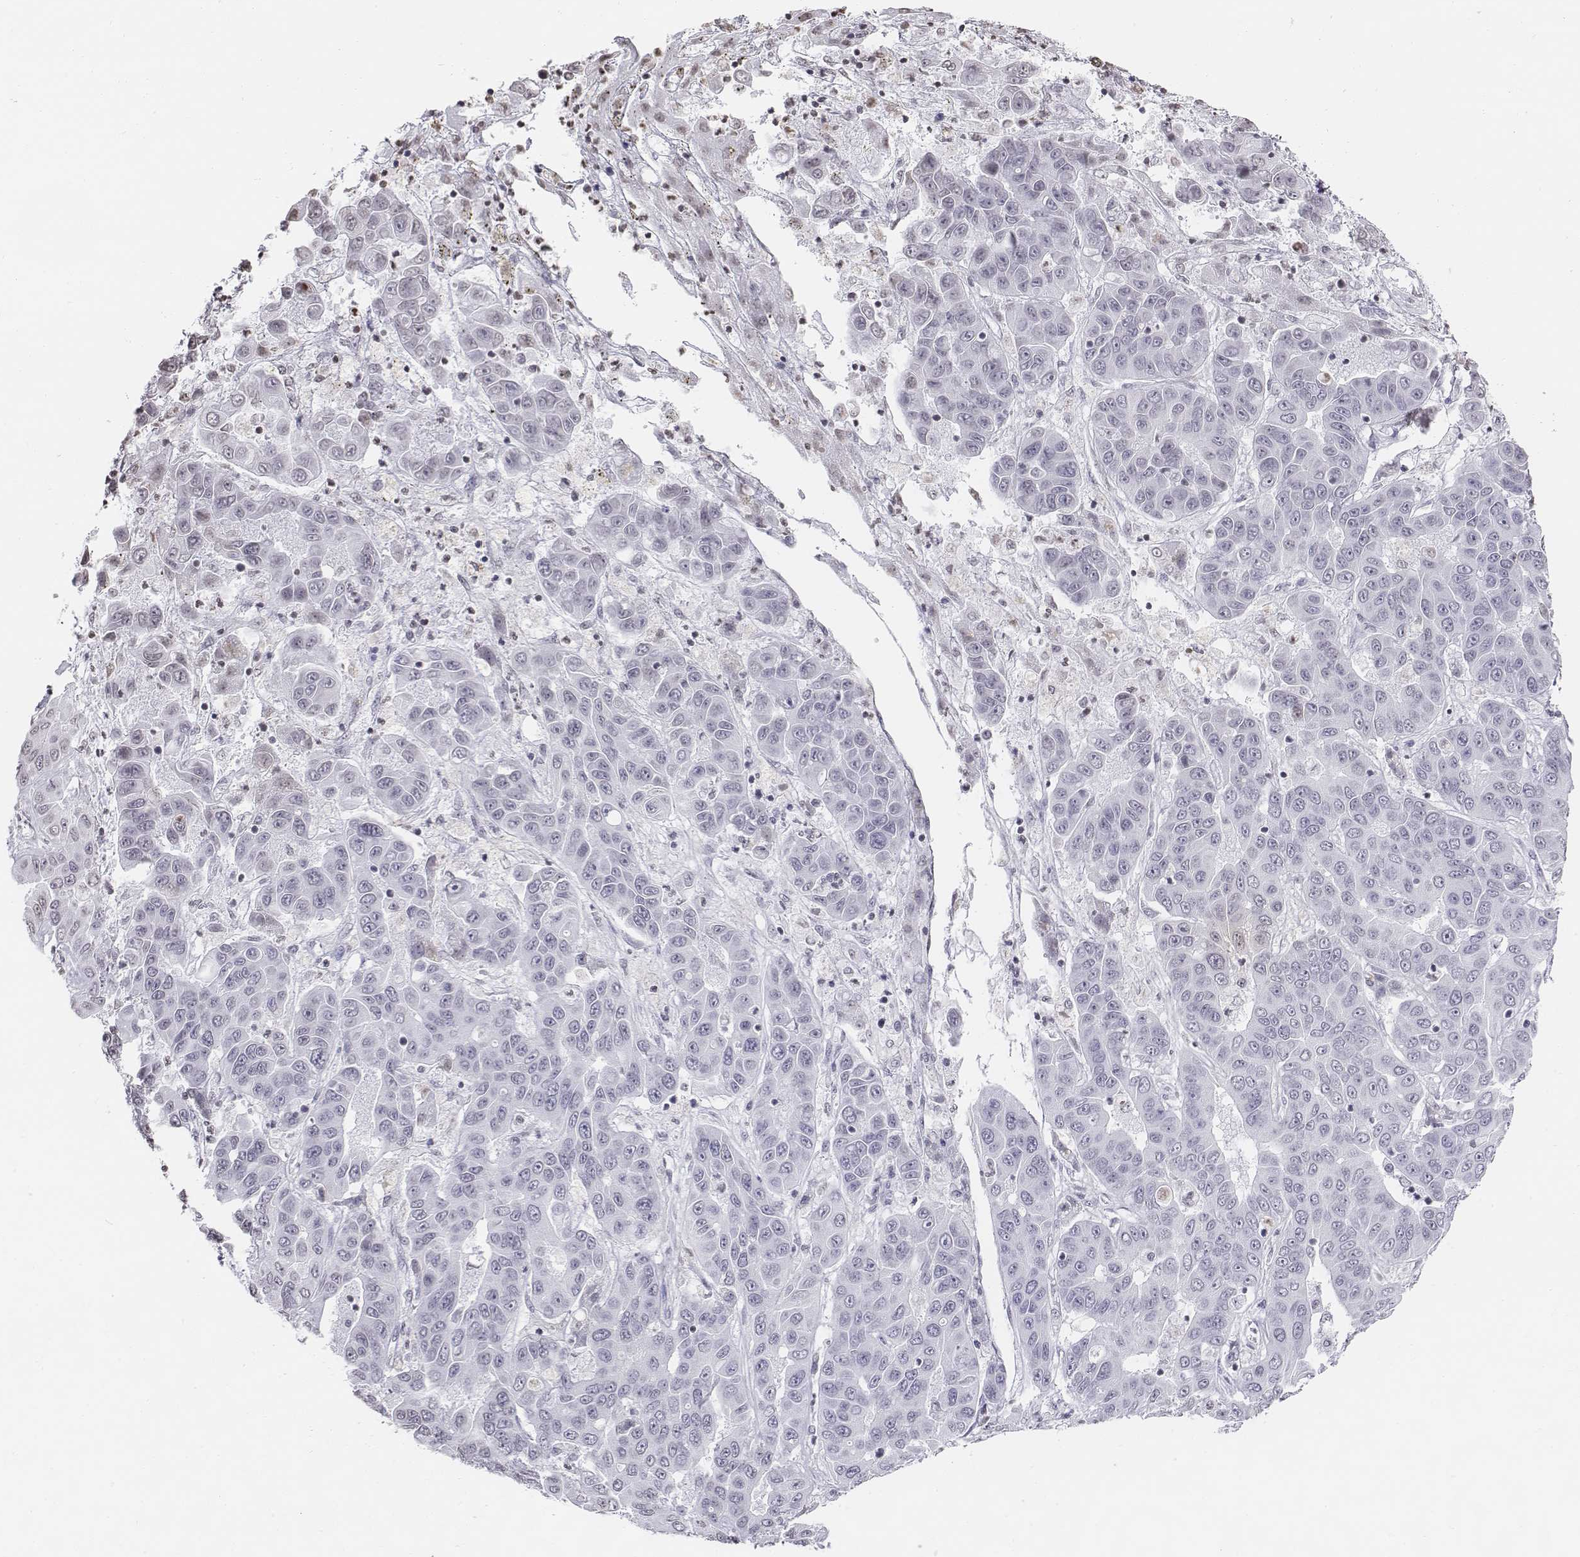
{"staining": {"intensity": "negative", "quantity": "none", "location": "none"}, "tissue": "liver cancer", "cell_type": "Tumor cells", "image_type": "cancer", "snomed": [{"axis": "morphology", "description": "Cholangiocarcinoma"}, {"axis": "topography", "description": "Liver"}], "caption": "Liver cholangiocarcinoma was stained to show a protein in brown. There is no significant positivity in tumor cells.", "gene": "BARHL1", "patient": {"sex": "female", "age": 52}}